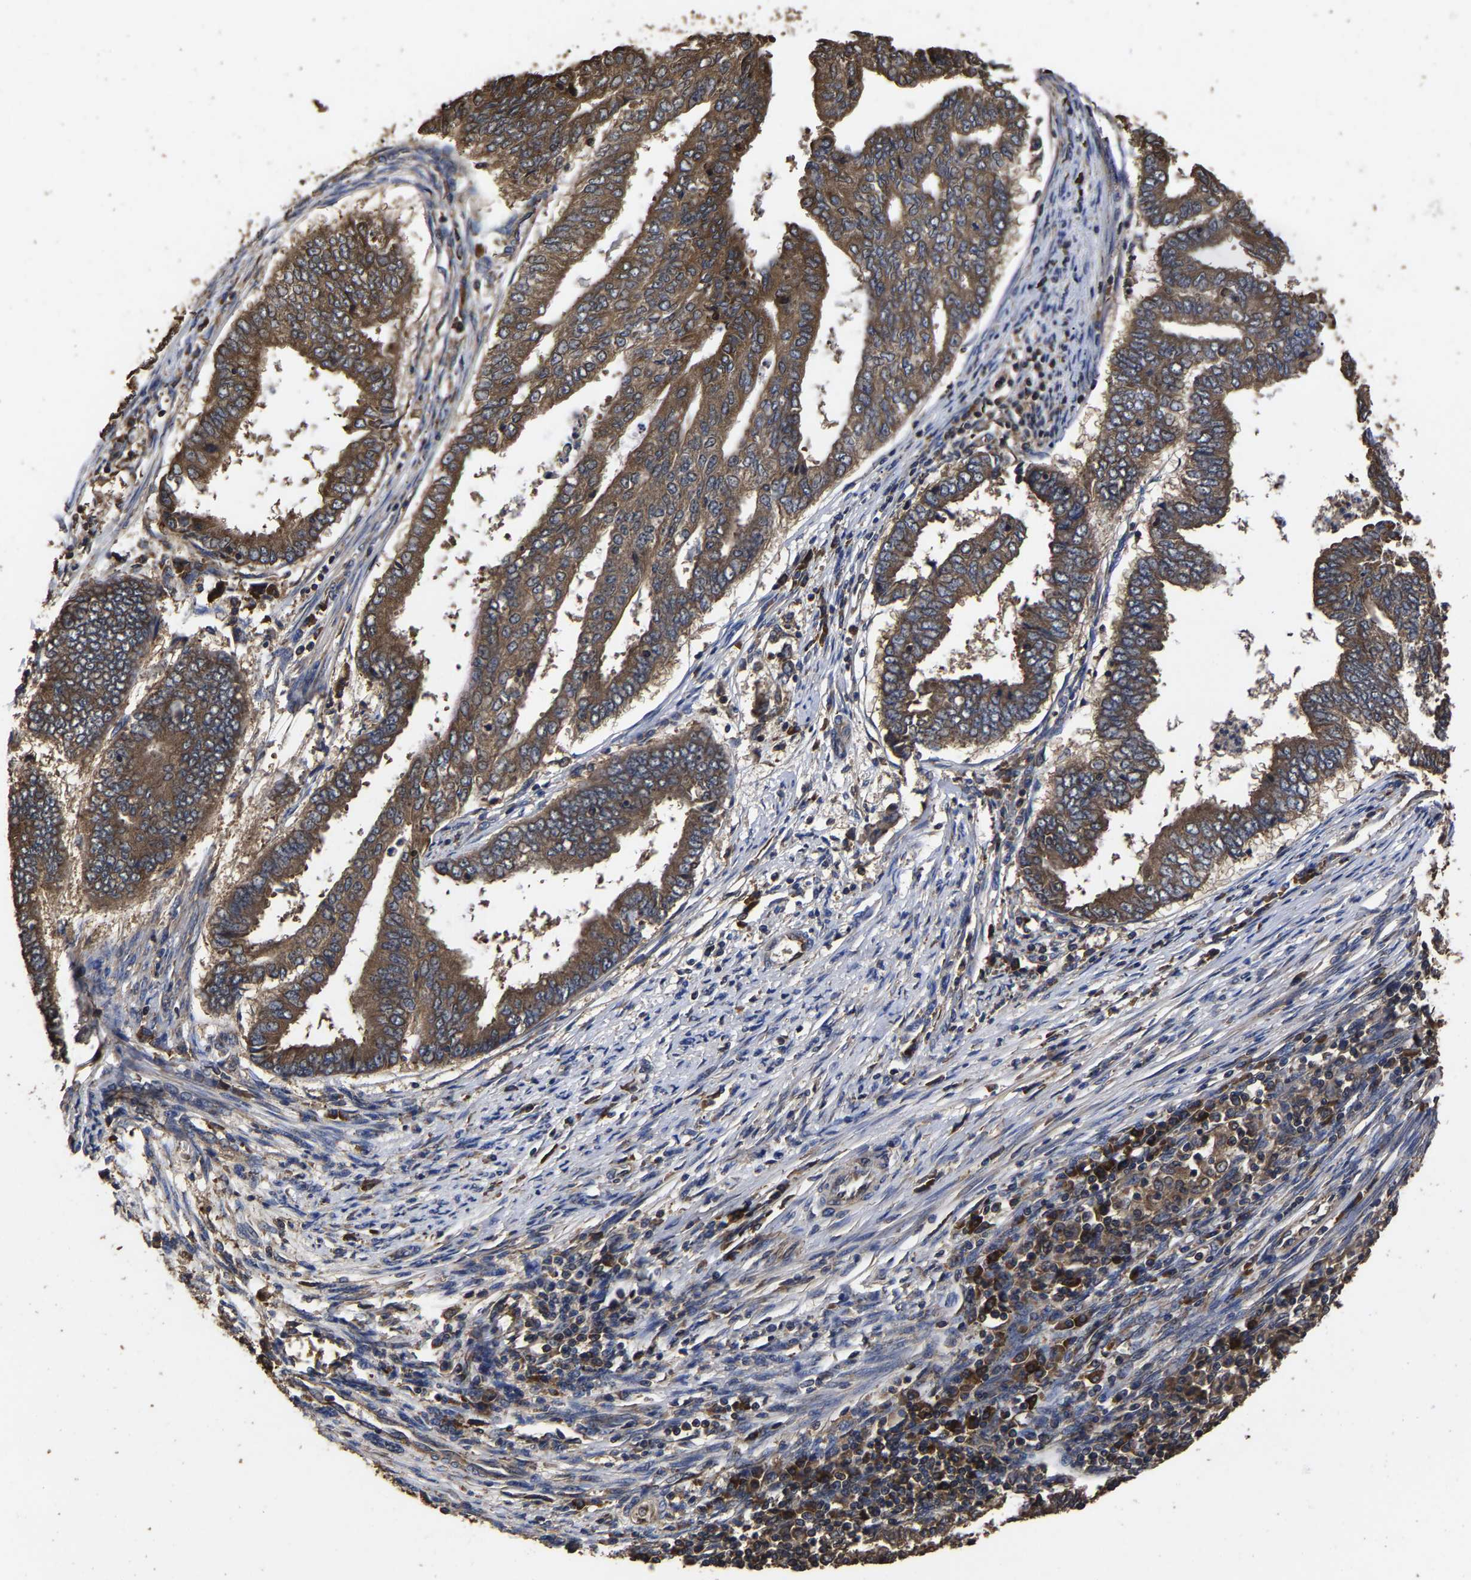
{"staining": {"intensity": "moderate", "quantity": ">75%", "location": "cytoplasmic/membranous"}, "tissue": "endometrial cancer", "cell_type": "Tumor cells", "image_type": "cancer", "snomed": [{"axis": "morphology", "description": "Polyp, NOS"}, {"axis": "morphology", "description": "Adenocarcinoma, NOS"}, {"axis": "morphology", "description": "Adenoma, NOS"}, {"axis": "topography", "description": "Endometrium"}], "caption": "A histopathology image of human endometrial adenoma stained for a protein displays moderate cytoplasmic/membranous brown staining in tumor cells. (brown staining indicates protein expression, while blue staining denotes nuclei).", "gene": "ITCH", "patient": {"sex": "female", "age": 79}}